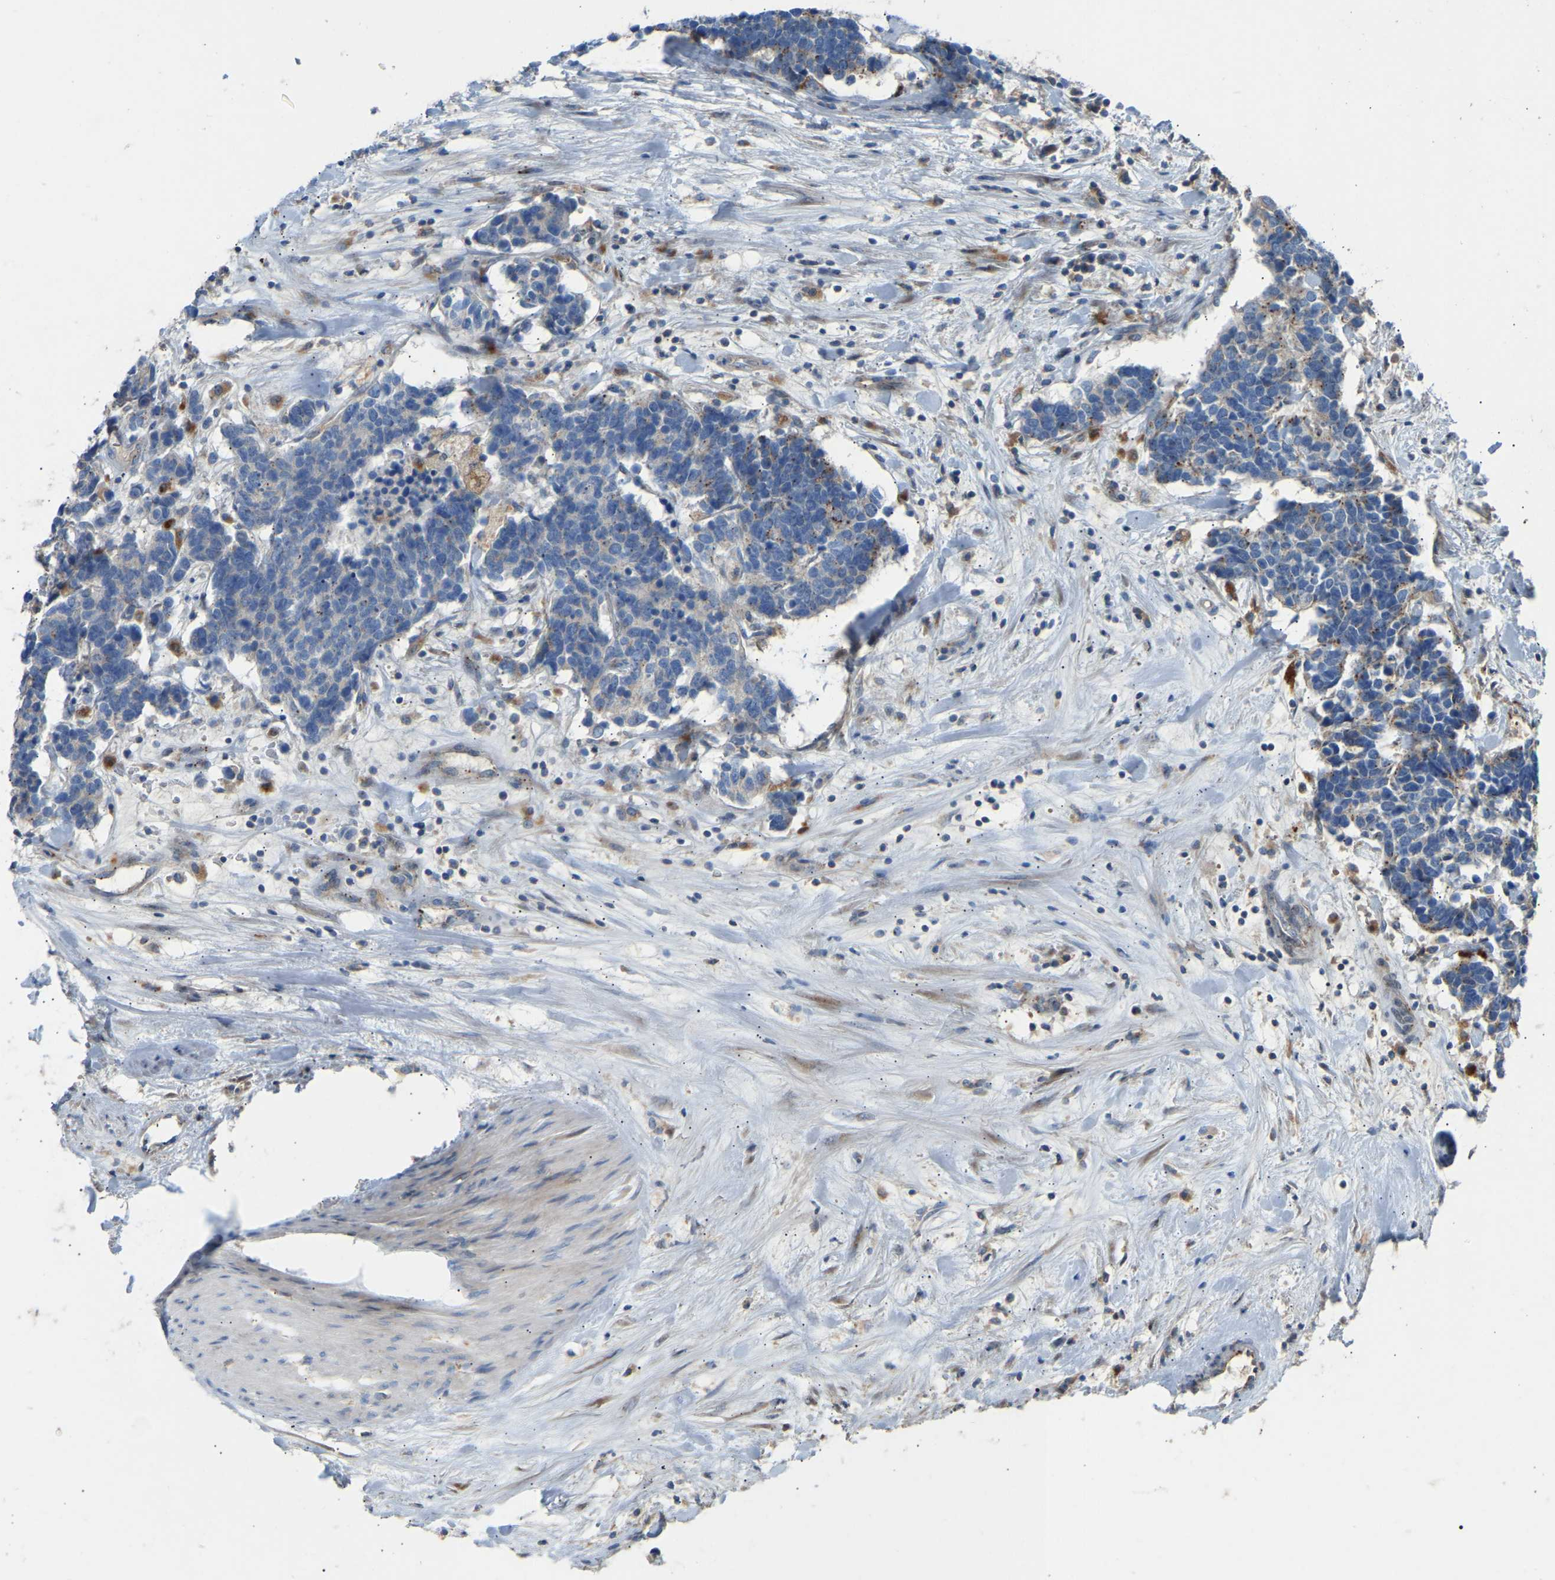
{"staining": {"intensity": "negative", "quantity": "none", "location": "none"}, "tissue": "carcinoid", "cell_type": "Tumor cells", "image_type": "cancer", "snomed": [{"axis": "morphology", "description": "Carcinoma, NOS"}, {"axis": "morphology", "description": "Carcinoid, malignant, NOS"}, {"axis": "topography", "description": "Urinary bladder"}], "caption": "There is no significant positivity in tumor cells of carcinoid.", "gene": "RGP1", "patient": {"sex": "male", "age": 57}}